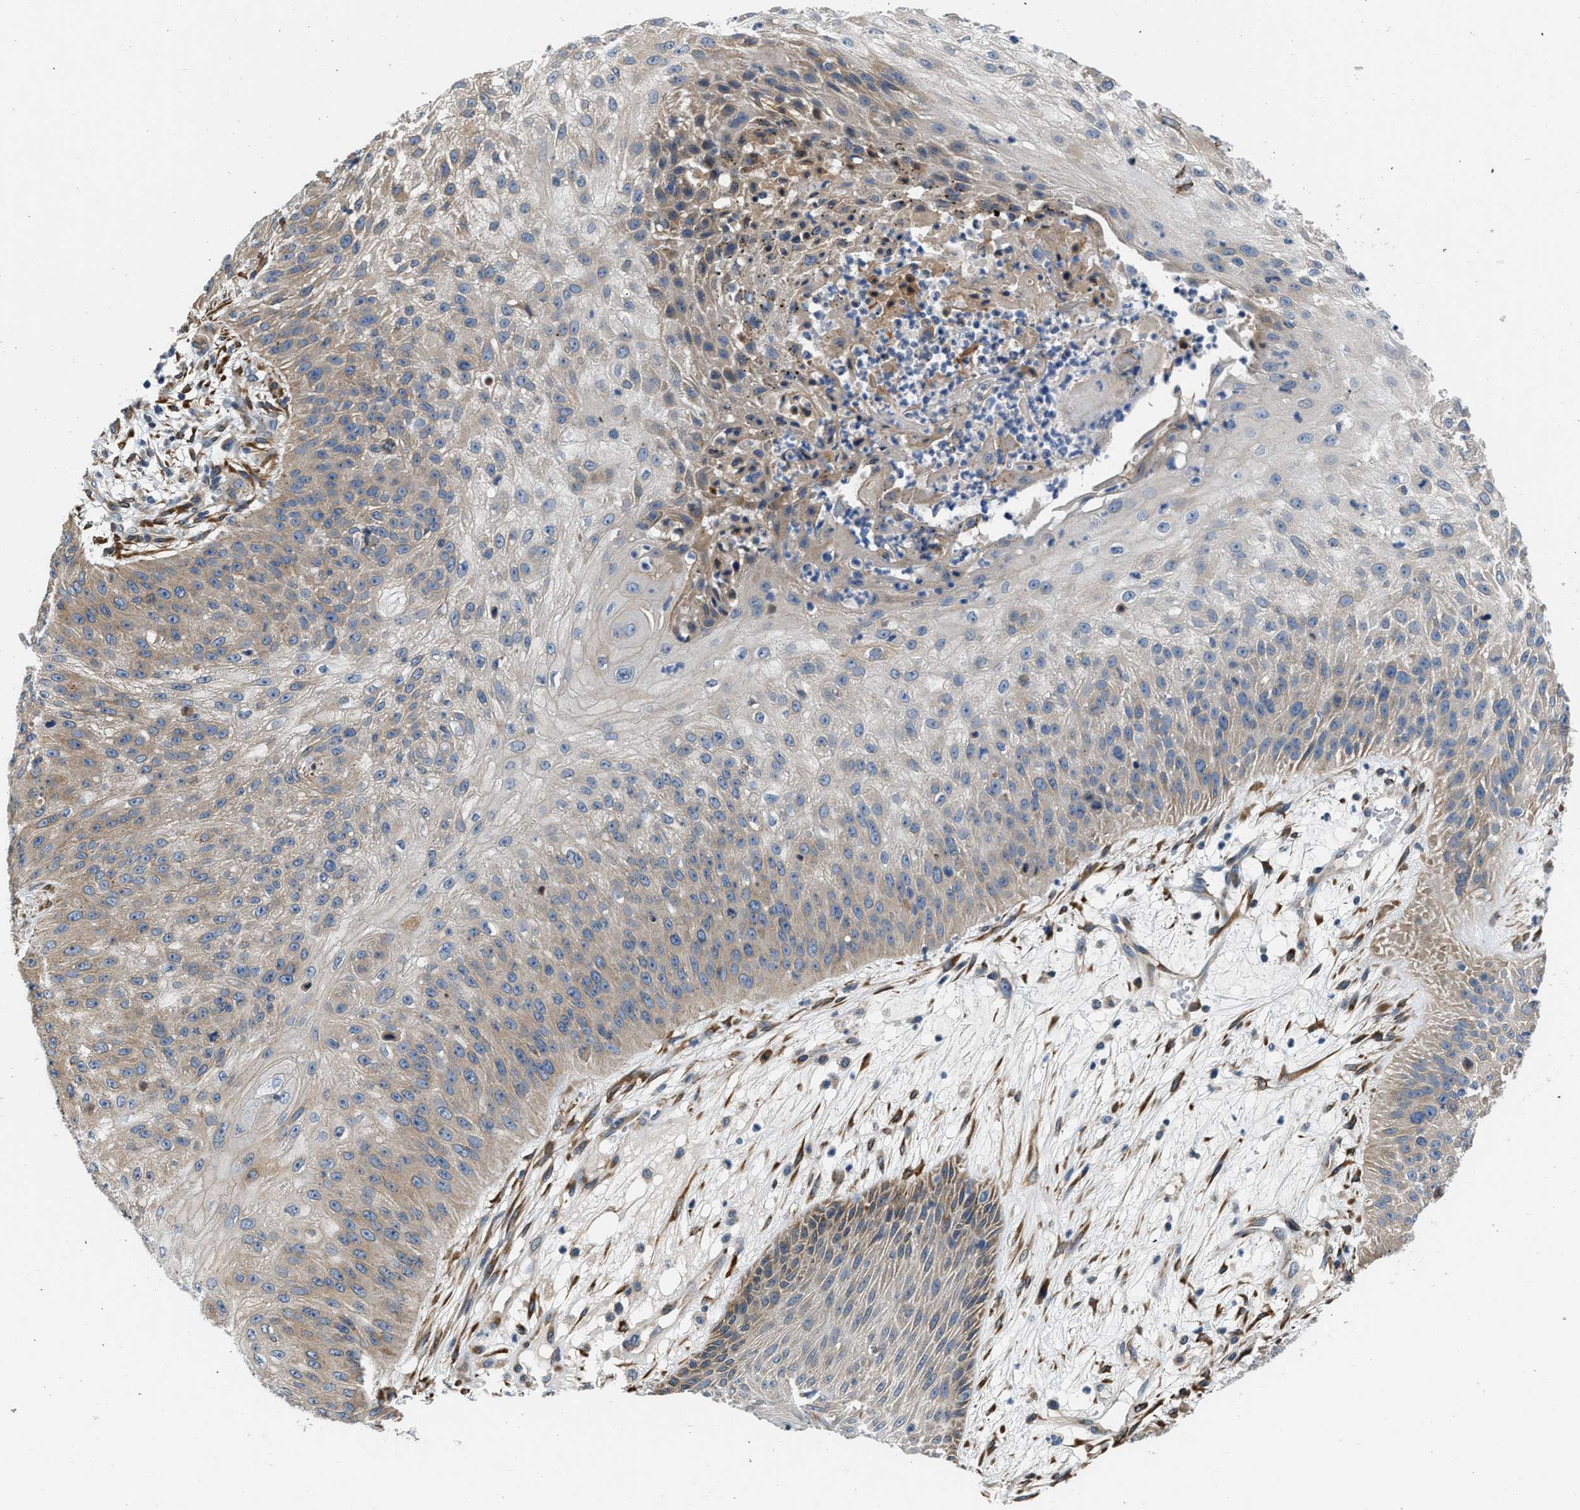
{"staining": {"intensity": "weak", "quantity": ">75%", "location": "cytoplasmic/membranous"}, "tissue": "skin cancer", "cell_type": "Tumor cells", "image_type": "cancer", "snomed": [{"axis": "morphology", "description": "Squamous cell carcinoma, NOS"}, {"axis": "topography", "description": "Skin"}], "caption": "High-power microscopy captured an IHC micrograph of skin squamous cell carcinoma, revealing weak cytoplasmic/membranous expression in about >75% of tumor cells. (DAB (3,3'-diaminobenzidine) = brown stain, brightfield microscopy at high magnification).", "gene": "ARL6IP5", "patient": {"sex": "female", "age": 80}}